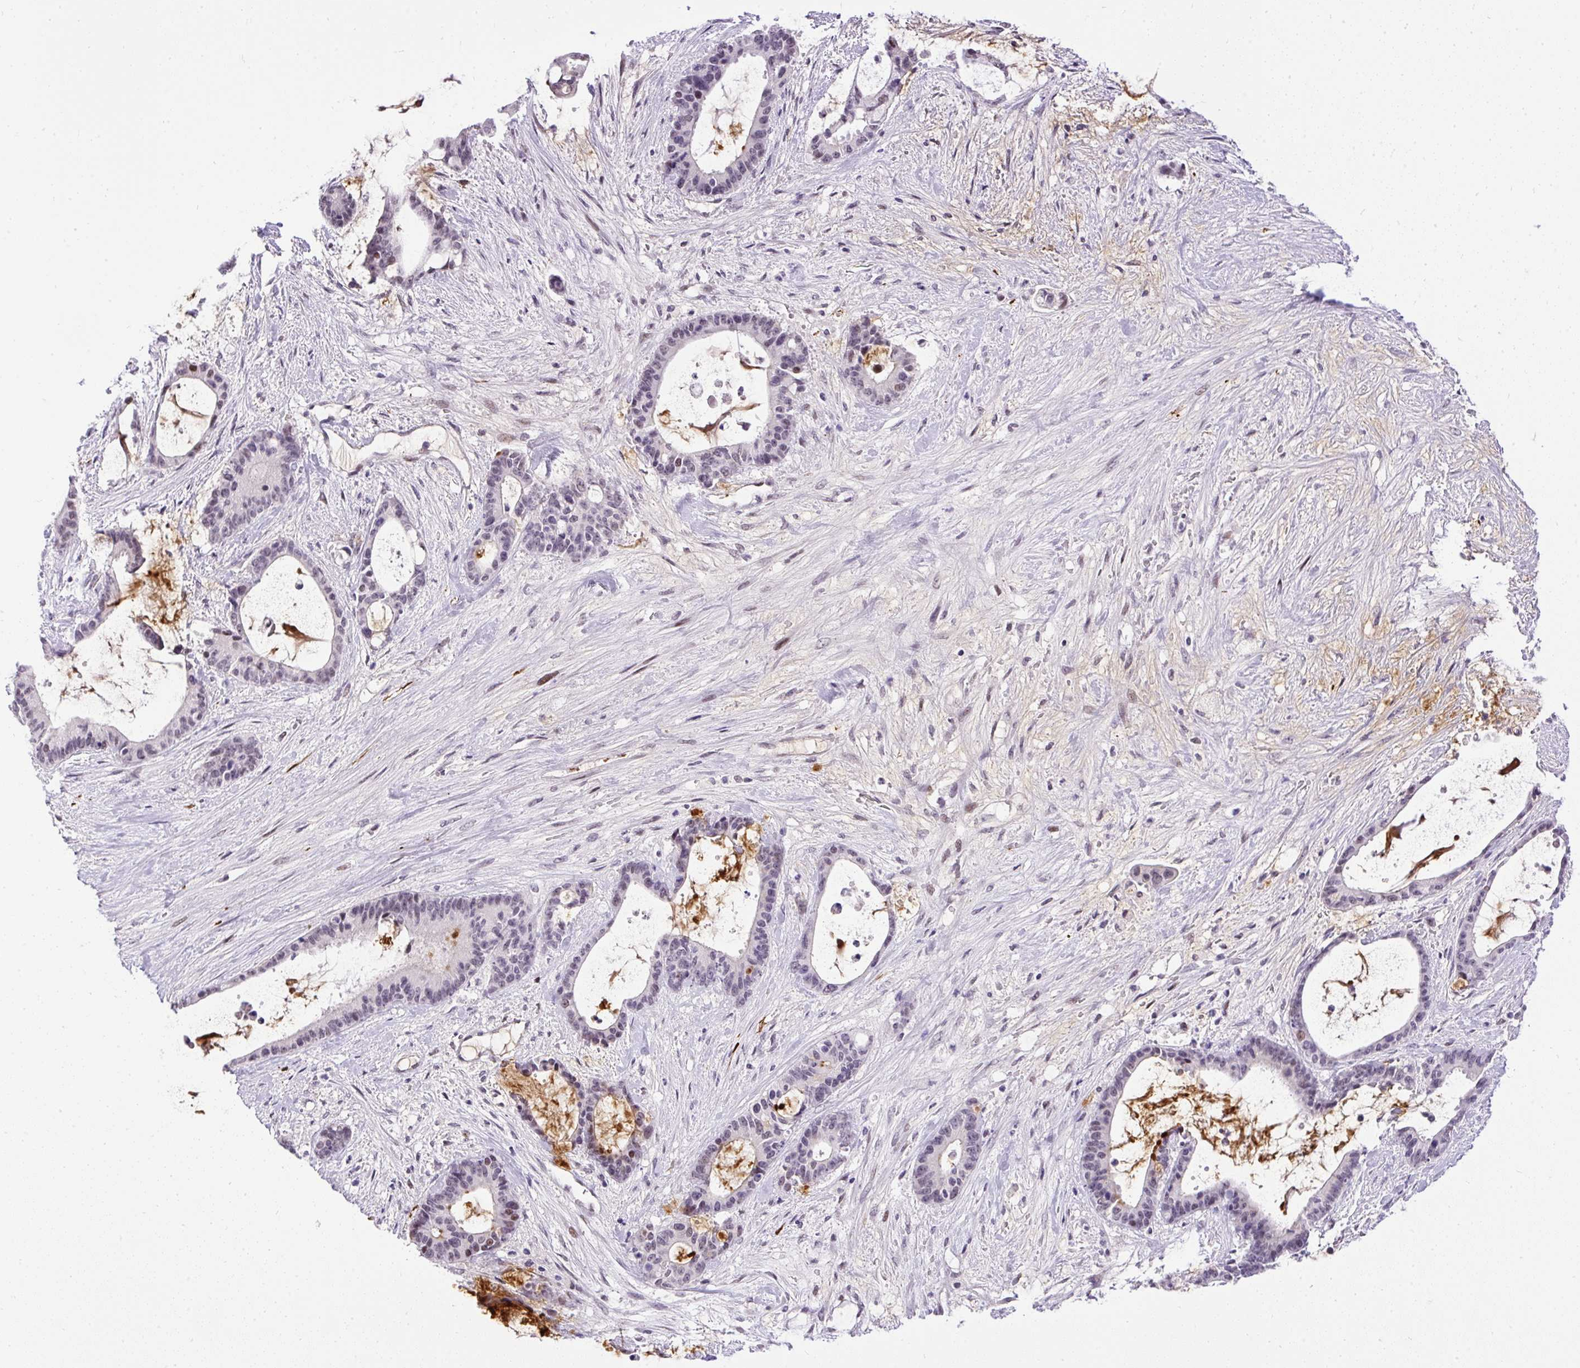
{"staining": {"intensity": "weak", "quantity": "<25%", "location": "nuclear"}, "tissue": "liver cancer", "cell_type": "Tumor cells", "image_type": "cancer", "snomed": [{"axis": "morphology", "description": "Normal tissue, NOS"}, {"axis": "morphology", "description": "Cholangiocarcinoma"}, {"axis": "topography", "description": "Liver"}, {"axis": "topography", "description": "Peripheral nerve tissue"}], "caption": "Immunohistochemistry of human liver cancer (cholangiocarcinoma) shows no positivity in tumor cells. Nuclei are stained in blue.", "gene": "WNT10B", "patient": {"sex": "female", "age": 73}}